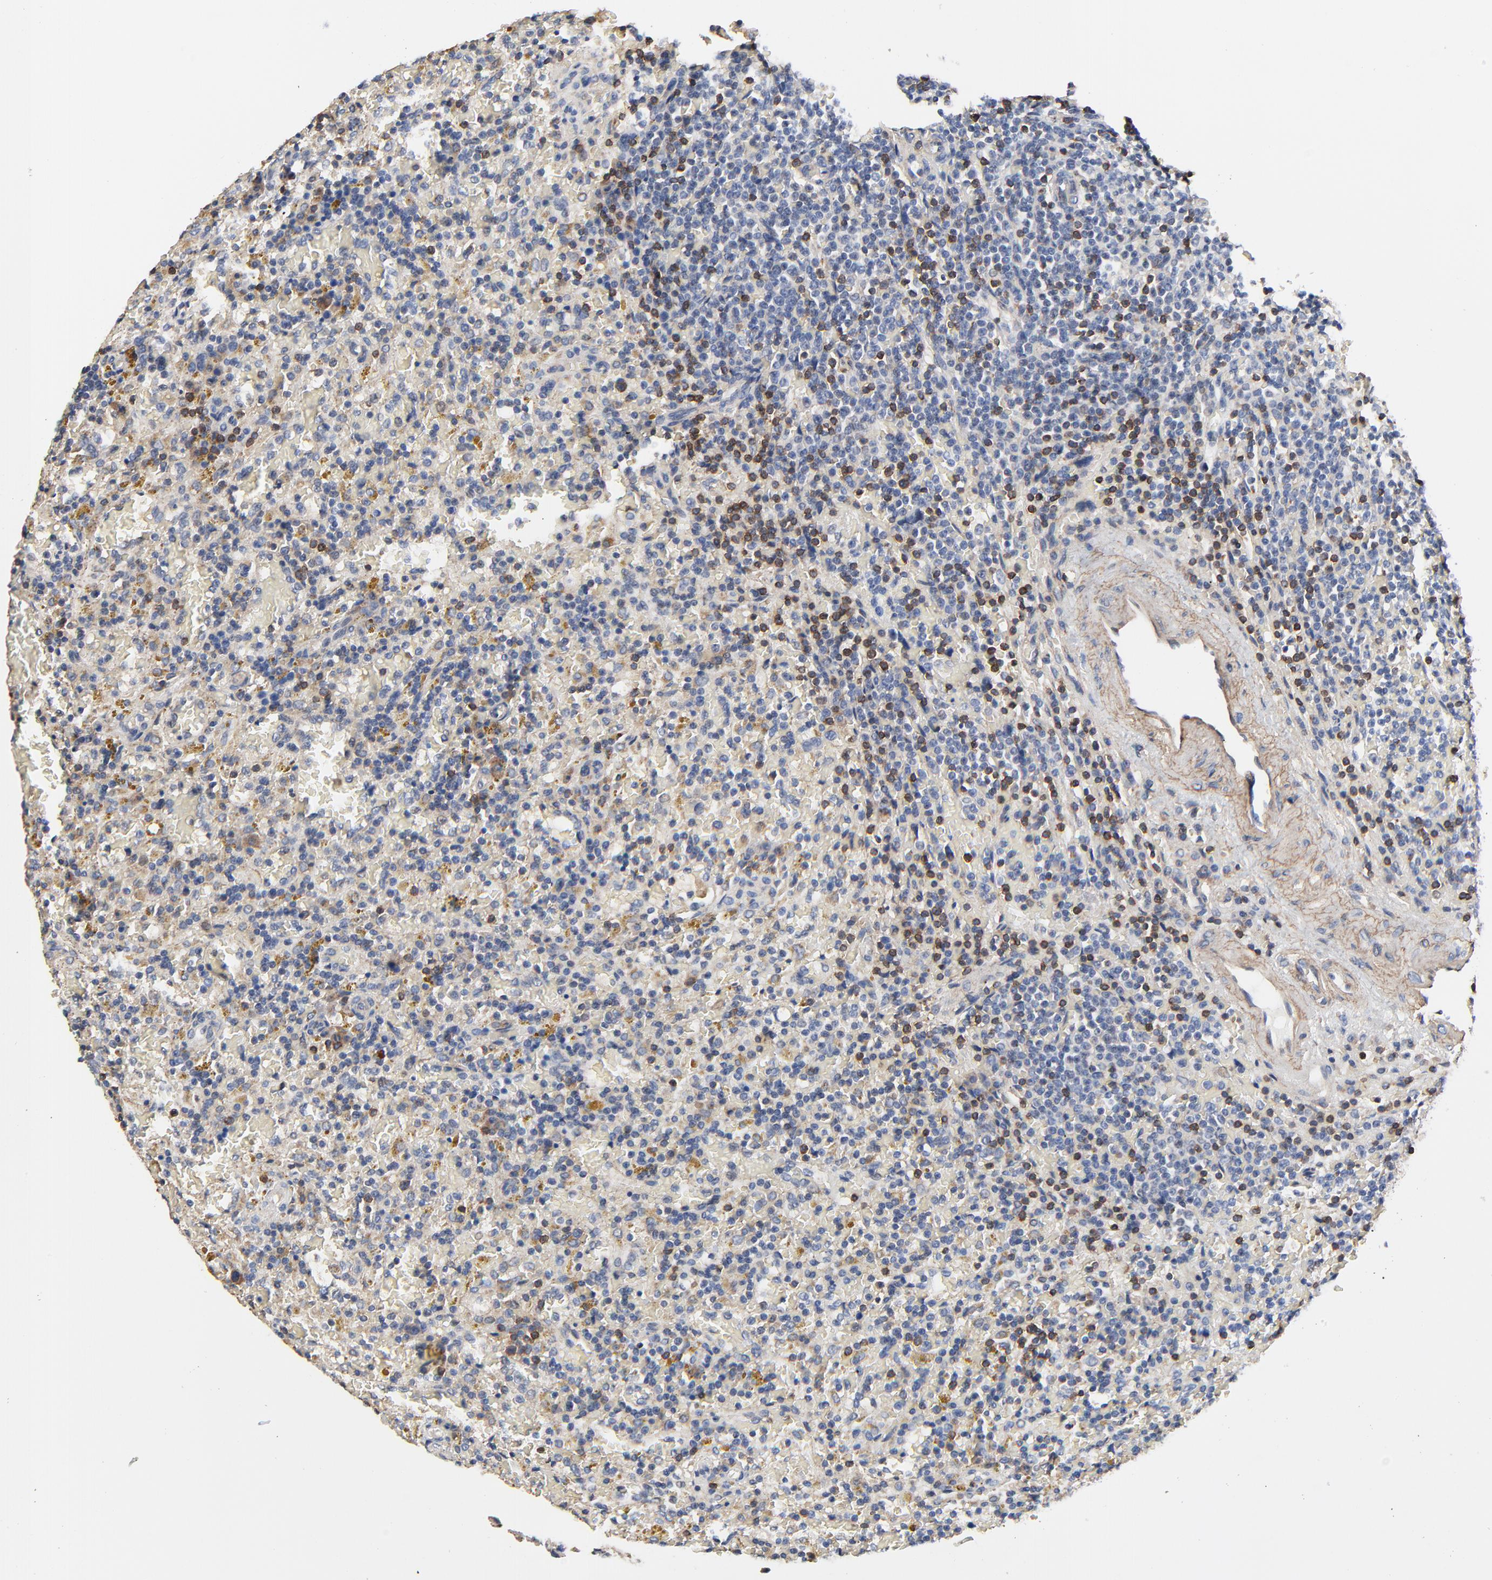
{"staining": {"intensity": "negative", "quantity": "none", "location": "none"}, "tissue": "lymphoma", "cell_type": "Tumor cells", "image_type": "cancer", "snomed": [{"axis": "morphology", "description": "Malignant lymphoma, non-Hodgkin's type, Low grade"}, {"axis": "topography", "description": "Spleen"}], "caption": "The image displays no staining of tumor cells in low-grade malignant lymphoma, non-Hodgkin's type.", "gene": "SKAP1", "patient": {"sex": "female", "age": 65}}